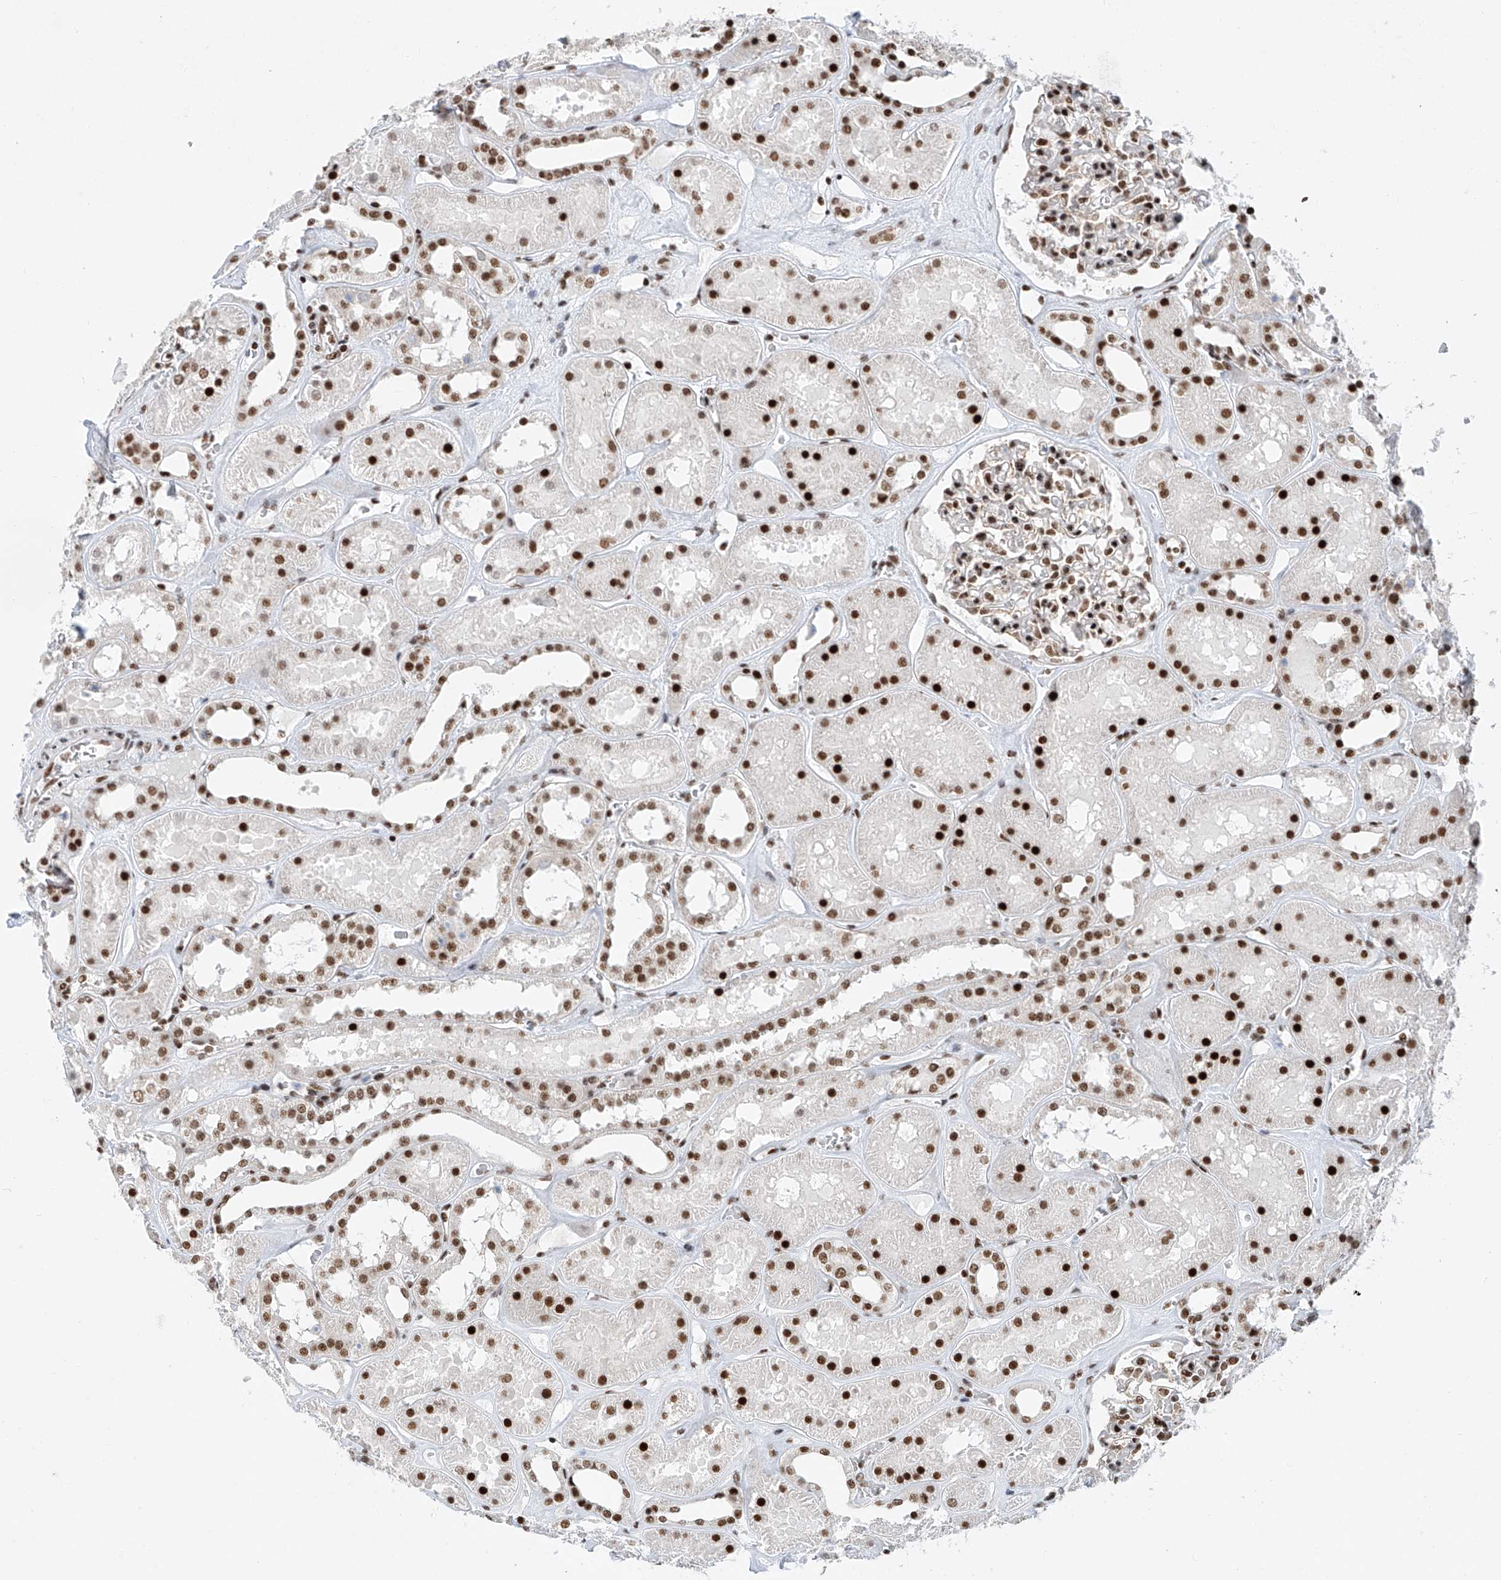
{"staining": {"intensity": "strong", "quantity": ">75%", "location": "nuclear"}, "tissue": "kidney", "cell_type": "Cells in glomeruli", "image_type": "normal", "snomed": [{"axis": "morphology", "description": "Normal tissue, NOS"}, {"axis": "topography", "description": "Kidney"}], "caption": "A high amount of strong nuclear positivity is seen in about >75% of cells in glomeruli in normal kidney. (Brightfield microscopy of DAB IHC at high magnification).", "gene": "TAF4", "patient": {"sex": "female", "age": 41}}